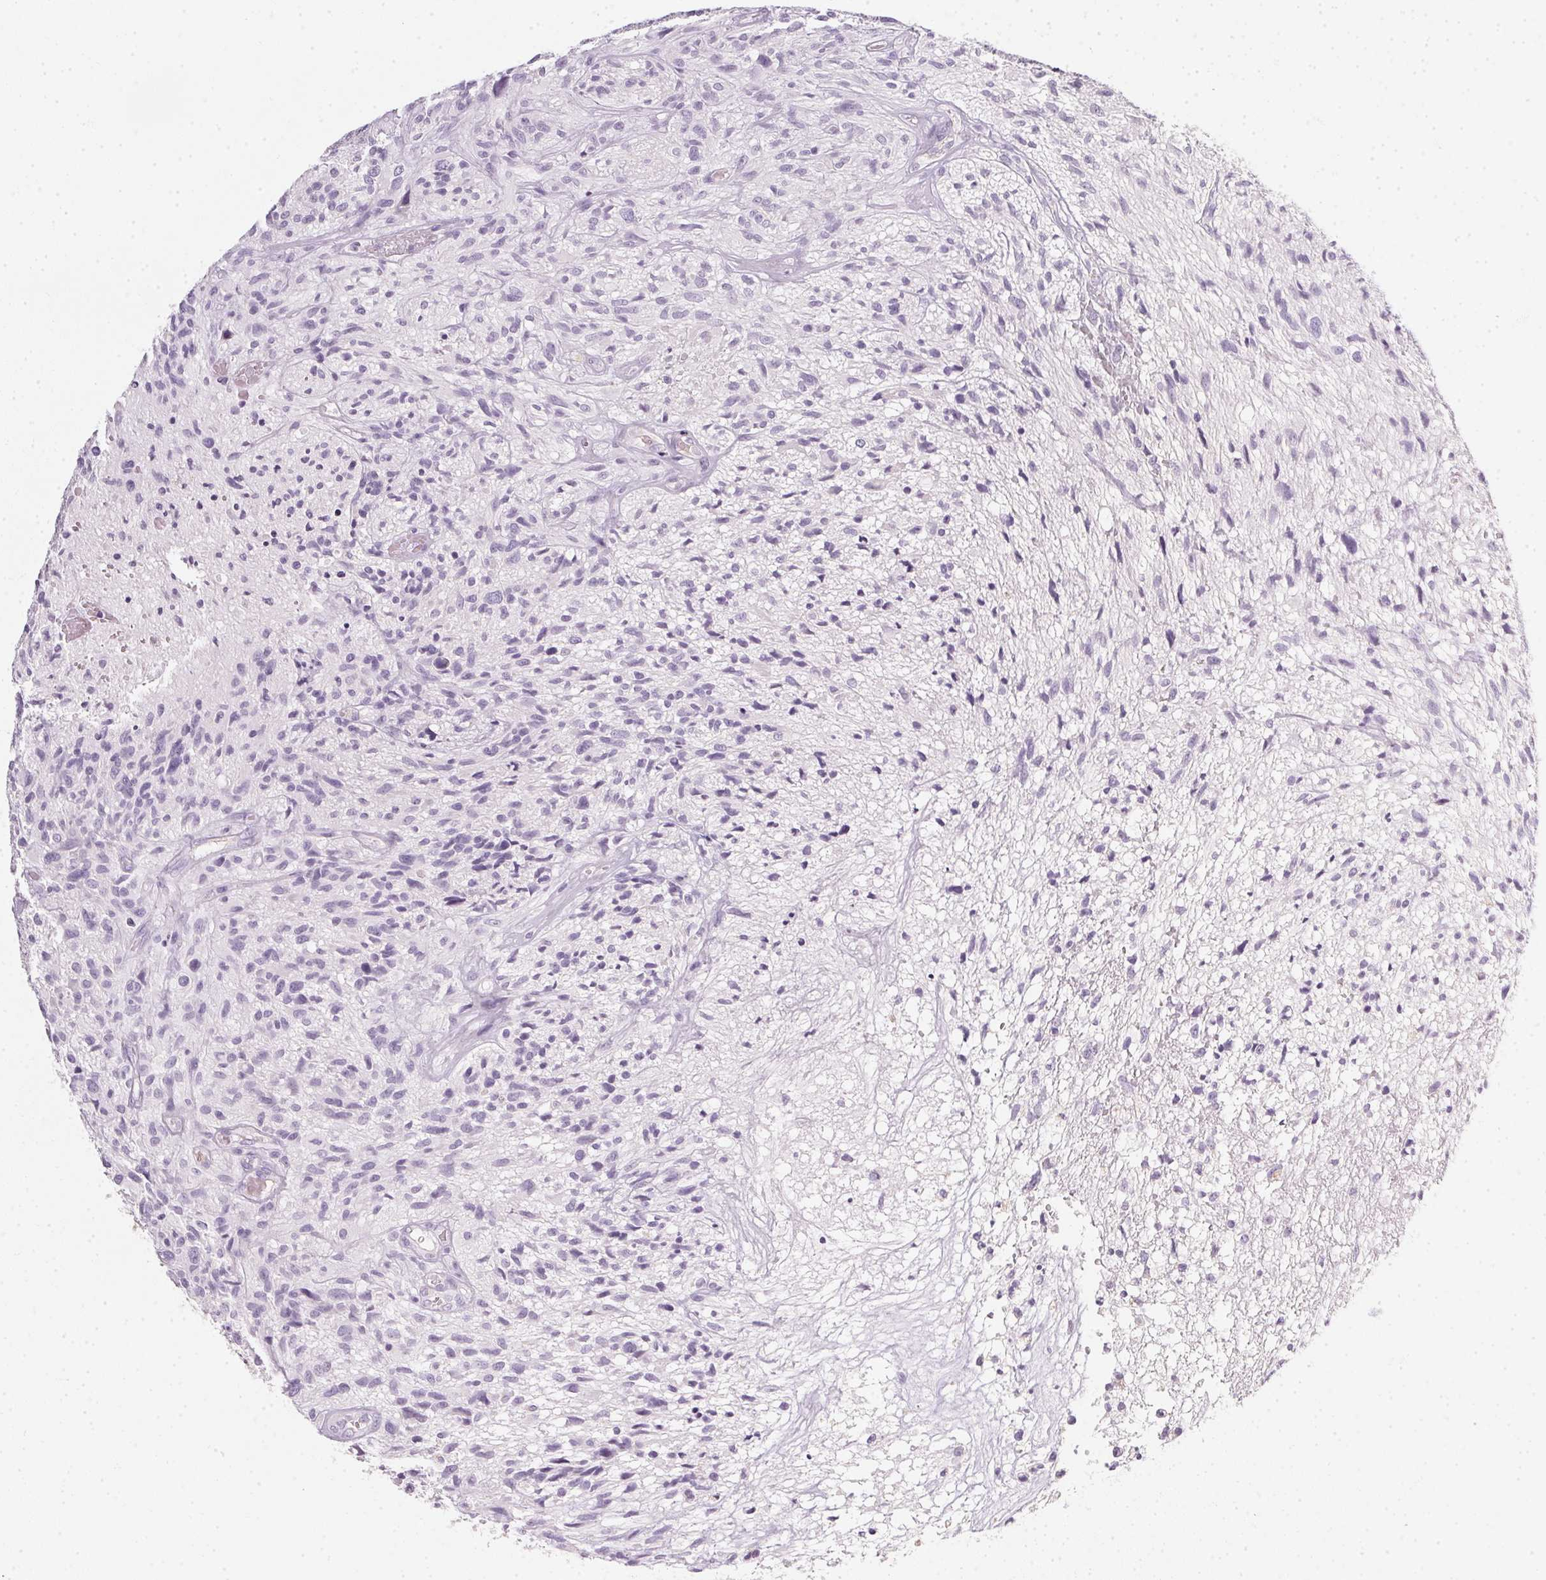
{"staining": {"intensity": "negative", "quantity": "none", "location": "none"}, "tissue": "glioma", "cell_type": "Tumor cells", "image_type": "cancer", "snomed": [{"axis": "morphology", "description": "Glioma, malignant, High grade"}, {"axis": "topography", "description": "Brain"}], "caption": "High magnification brightfield microscopy of high-grade glioma (malignant) stained with DAB (3,3'-diaminobenzidine) (brown) and counterstained with hematoxylin (blue): tumor cells show no significant staining. Nuclei are stained in blue.", "gene": "TMEM72", "patient": {"sex": "male", "age": 75}}